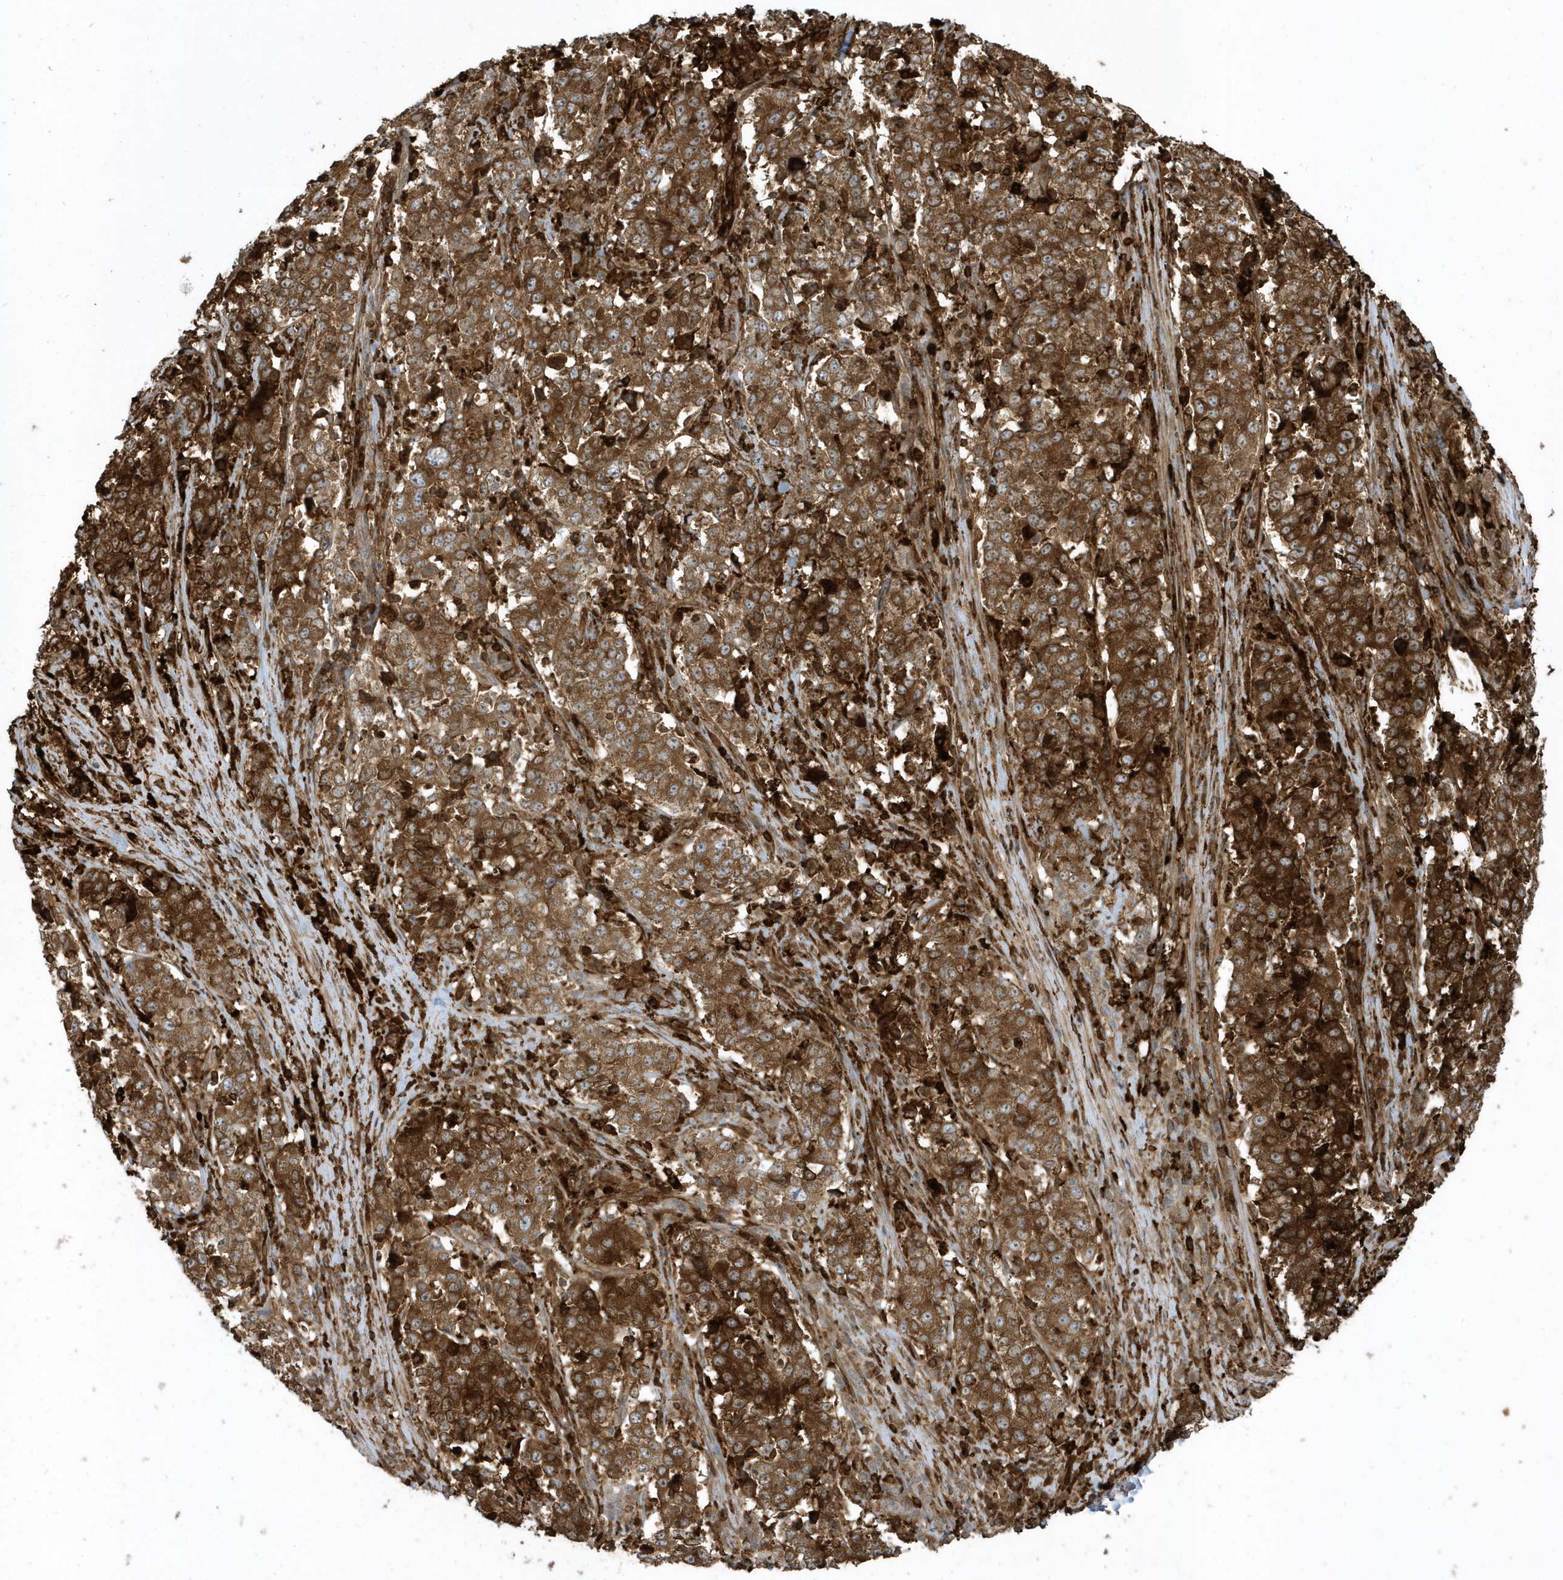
{"staining": {"intensity": "strong", "quantity": ">75%", "location": "cytoplasmic/membranous"}, "tissue": "stomach cancer", "cell_type": "Tumor cells", "image_type": "cancer", "snomed": [{"axis": "morphology", "description": "Adenocarcinoma, NOS"}, {"axis": "topography", "description": "Stomach"}], "caption": "Protein expression analysis of human adenocarcinoma (stomach) reveals strong cytoplasmic/membranous expression in about >75% of tumor cells.", "gene": "CLCN6", "patient": {"sex": "male", "age": 59}}